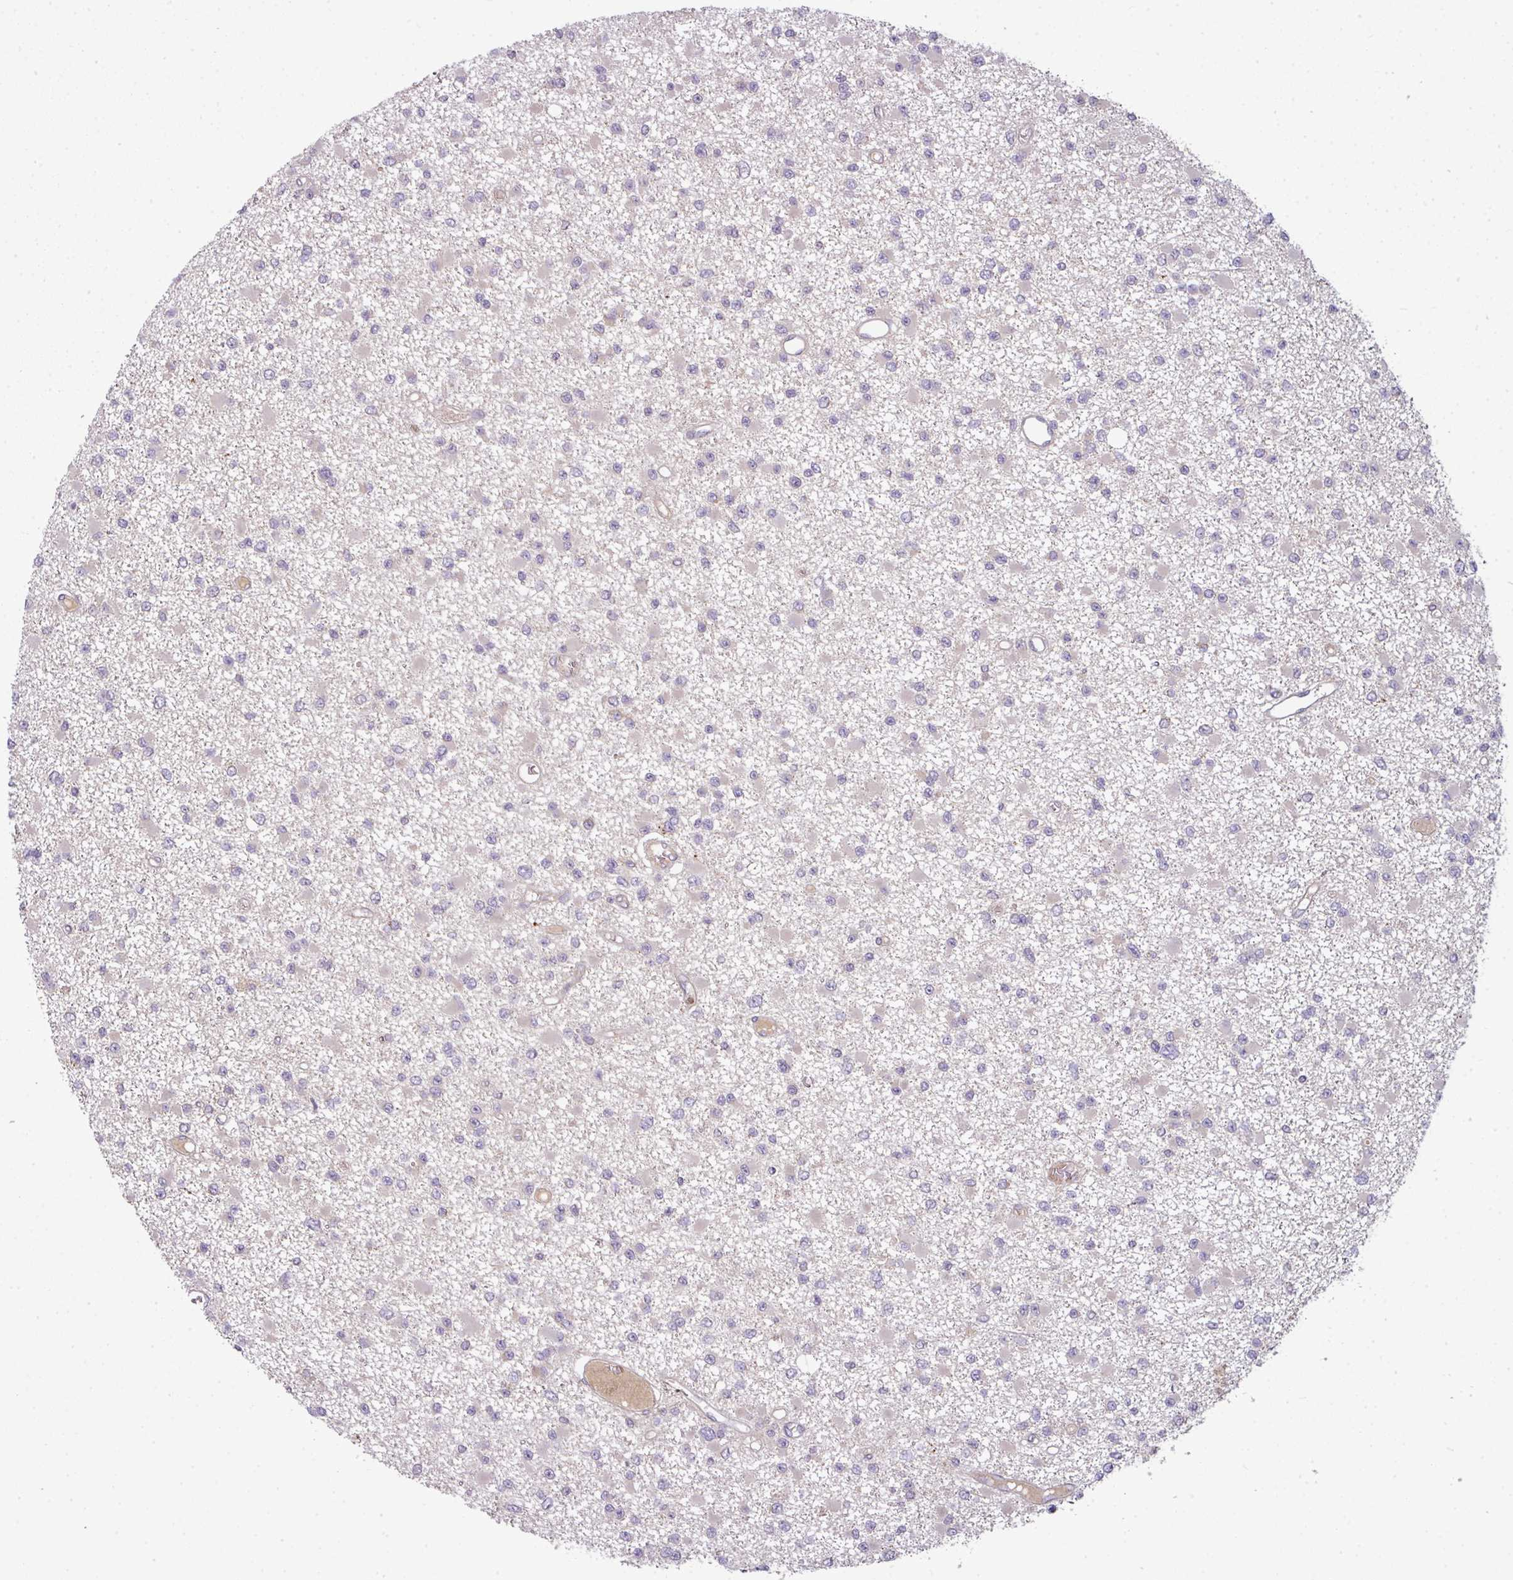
{"staining": {"intensity": "negative", "quantity": "none", "location": "none"}, "tissue": "glioma", "cell_type": "Tumor cells", "image_type": "cancer", "snomed": [{"axis": "morphology", "description": "Glioma, malignant, Low grade"}, {"axis": "topography", "description": "Brain"}], "caption": "An image of human low-grade glioma (malignant) is negative for staining in tumor cells.", "gene": "PAPLN", "patient": {"sex": "female", "age": 22}}